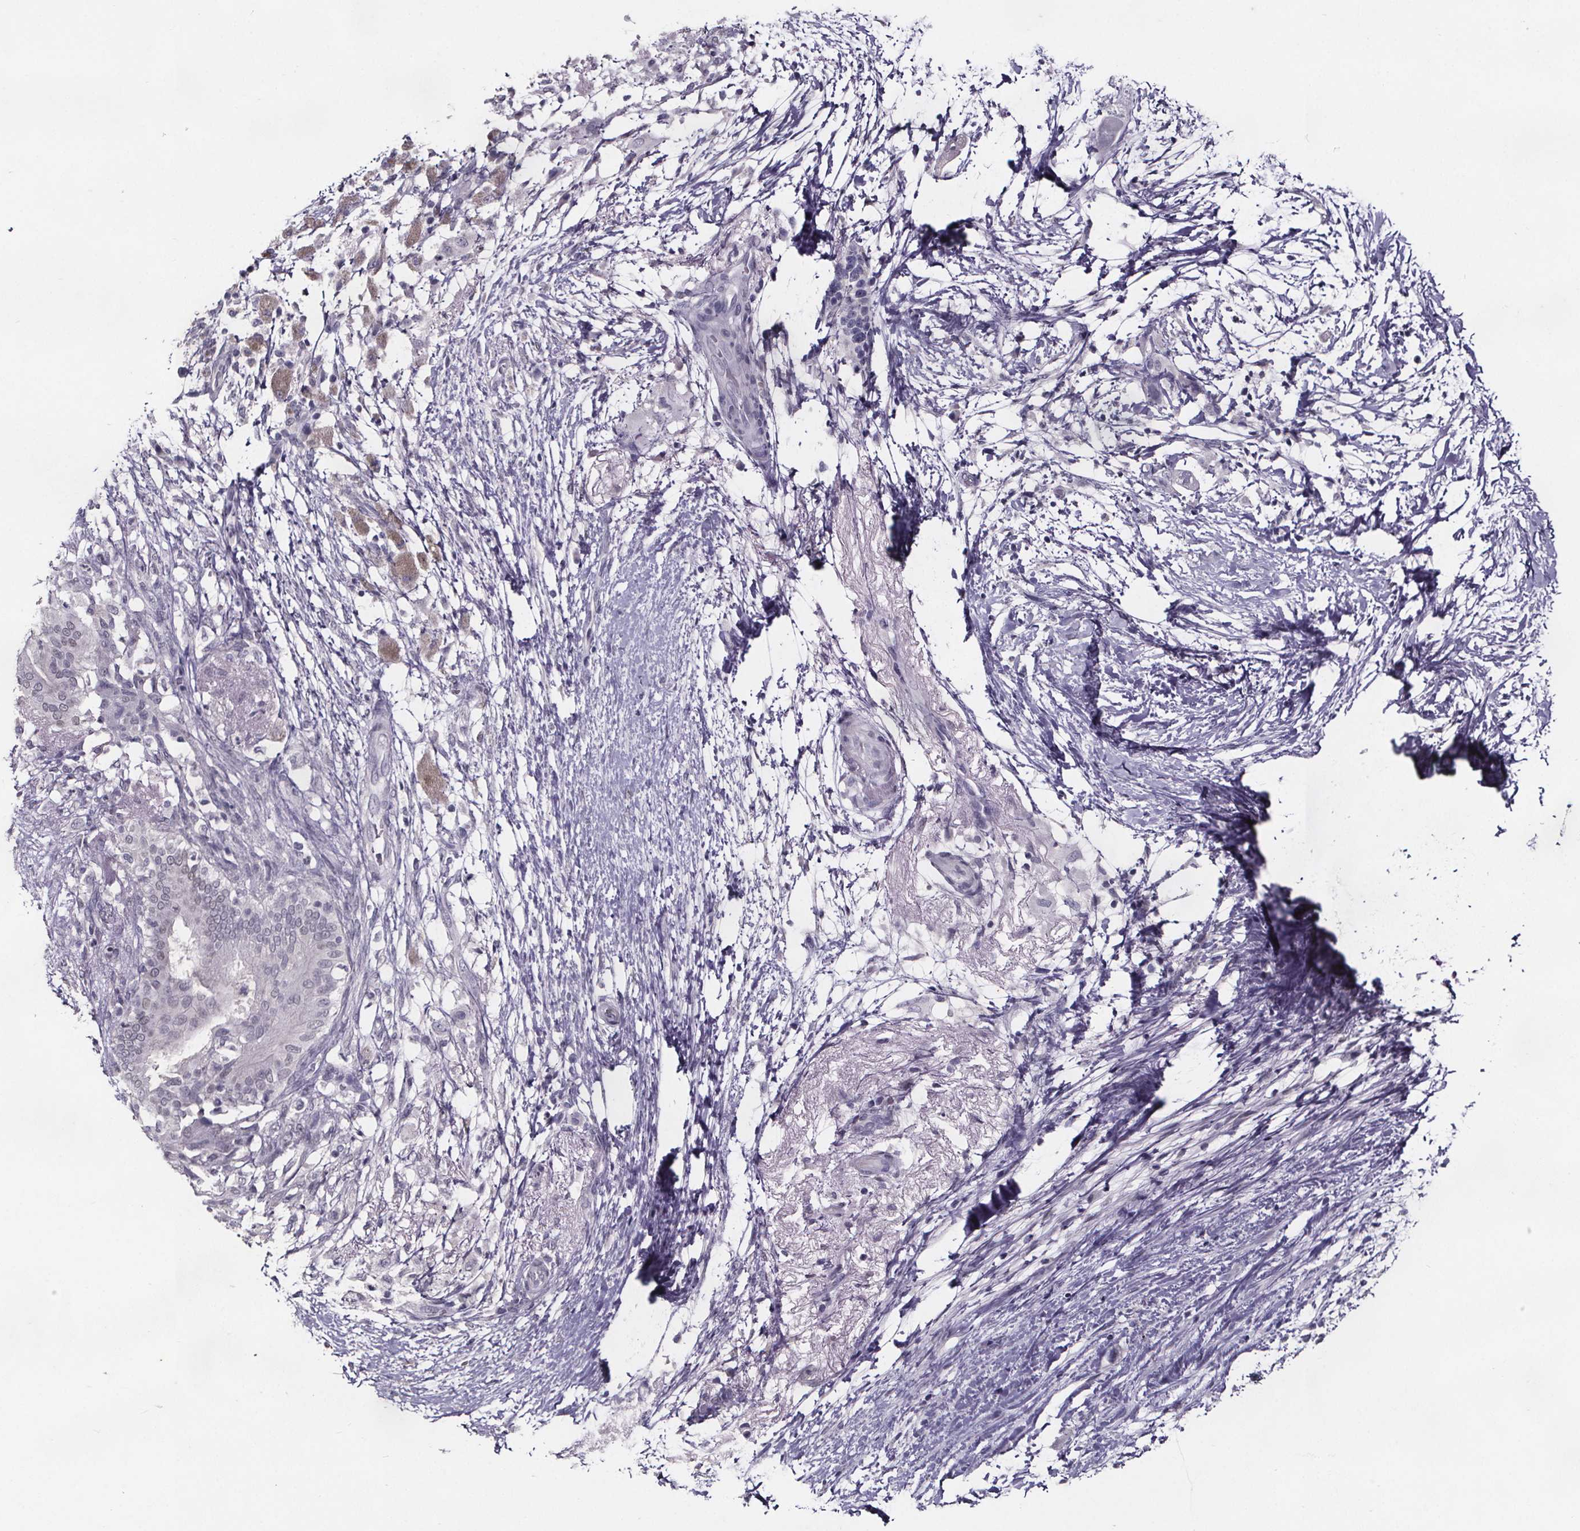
{"staining": {"intensity": "negative", "quantity": "none", "location": "none"}, "tissue": "pancreatic cancer", "cell_type": "Tumor cells", "image_type": "cancer", "snomed": [{"axis": "morphology", "description": "Adenocarcinoma, NOS"}, {"axis": "topography", "description": "Pancreas"}], "caption": "Pancreatic adenocarcinoma was stained to show a protein in brown. There is no significant expression in tumor cells.", "gene": "AR", "patient": {"sex": "female", "age": 72}}